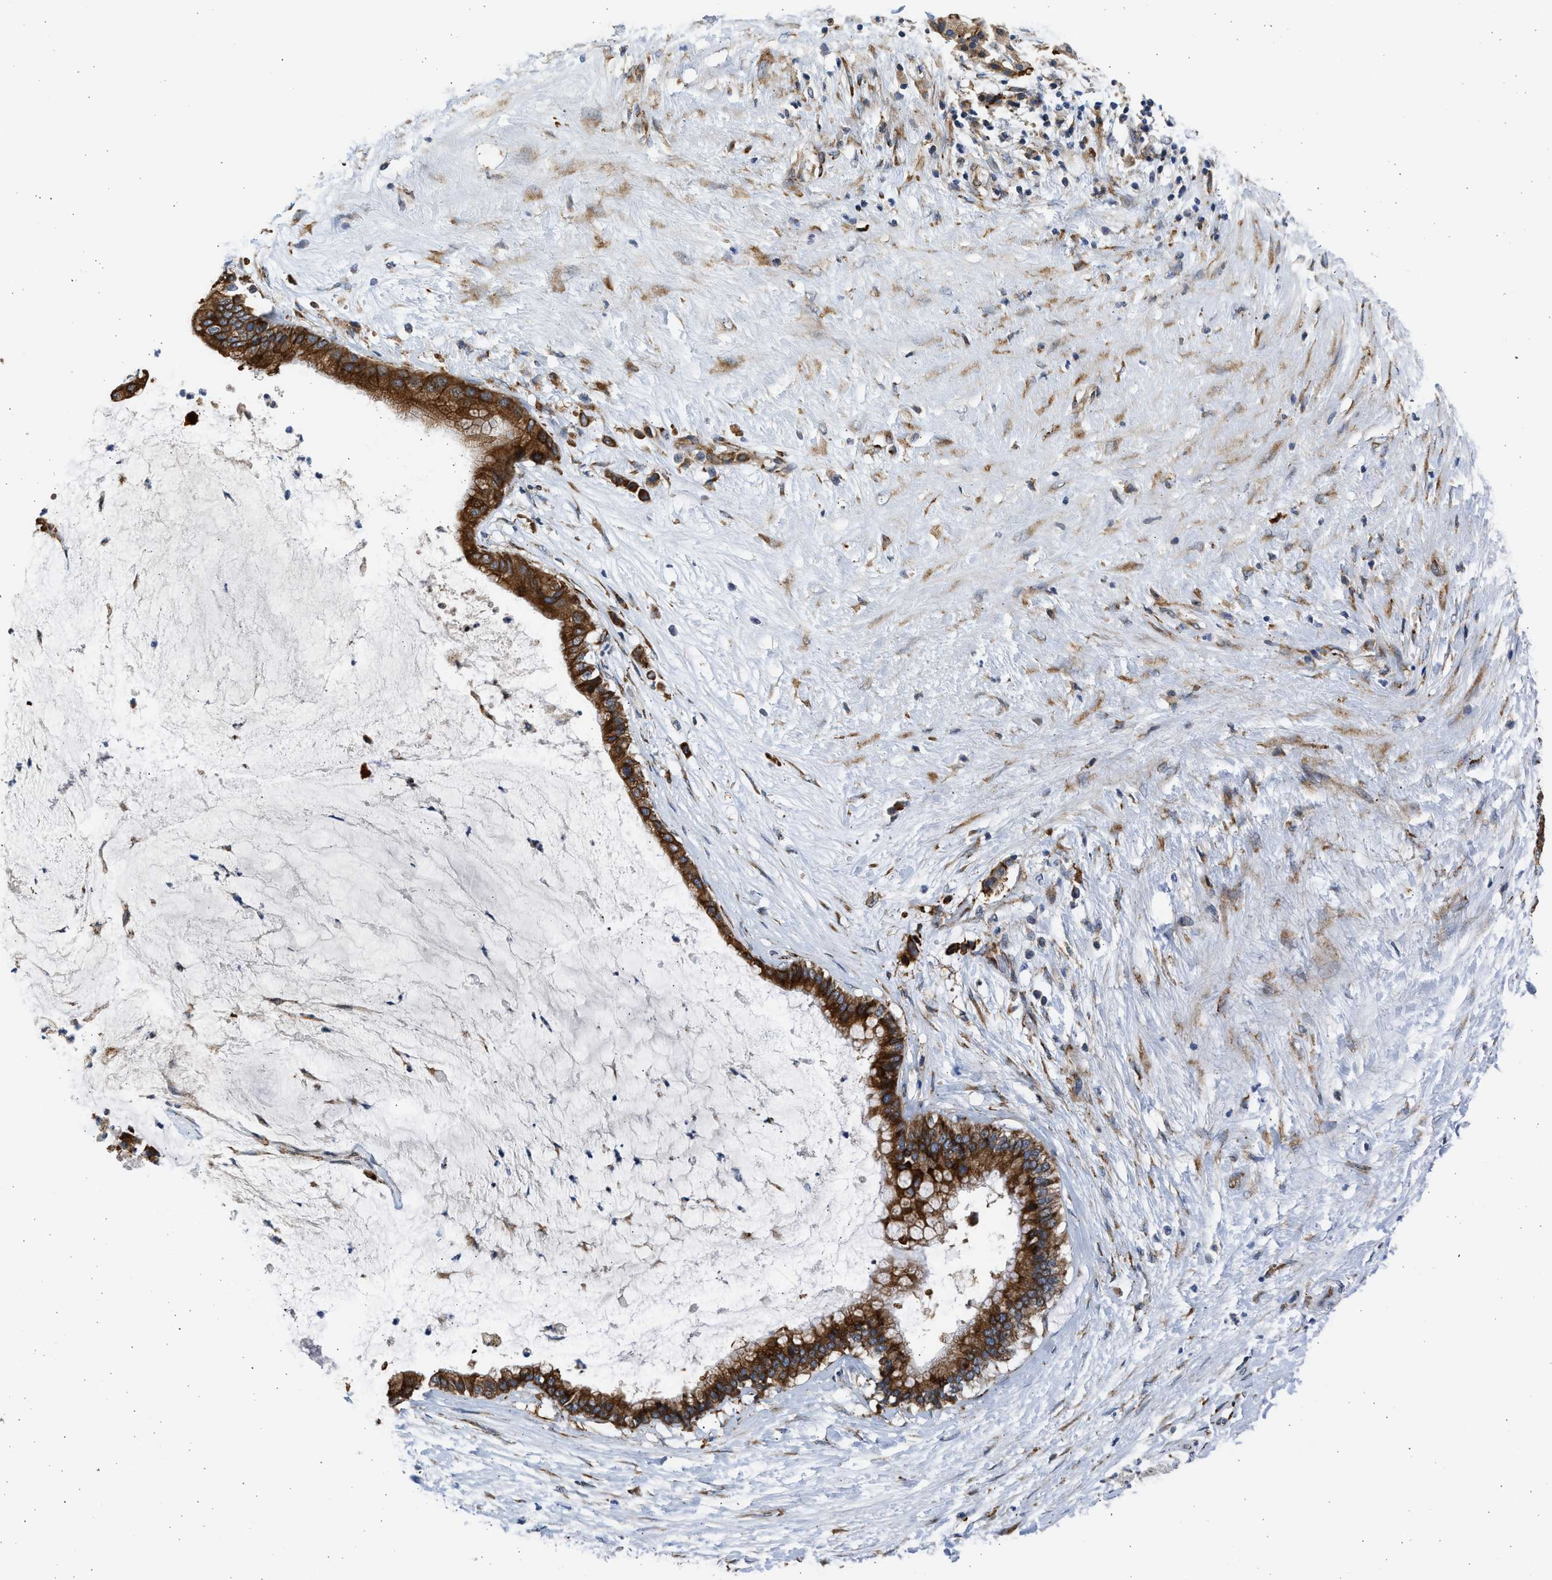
{"staining": {"intensity": "strong", "quantity": ">75%", "location": "cytoplasmic/membranous"}, "tissue": "pancreatic cancer", "cell_type": "Tumor cells", "image_type": "cancer", "snomed": [{"axis": "morphology", "description": "Adenocarcinoma, NOS"}, {"axis": "topography", "description": "Pancreas"}], "caption": "Pancreatic cancer (adenocarcinoma) was stained to show a protein in brown. There is high levels of strong cytoplasmic/membranous positivity in about >75% of tumor cells.", "gene": "PLD2", "patient": {"sex": "male", "age": 41}}